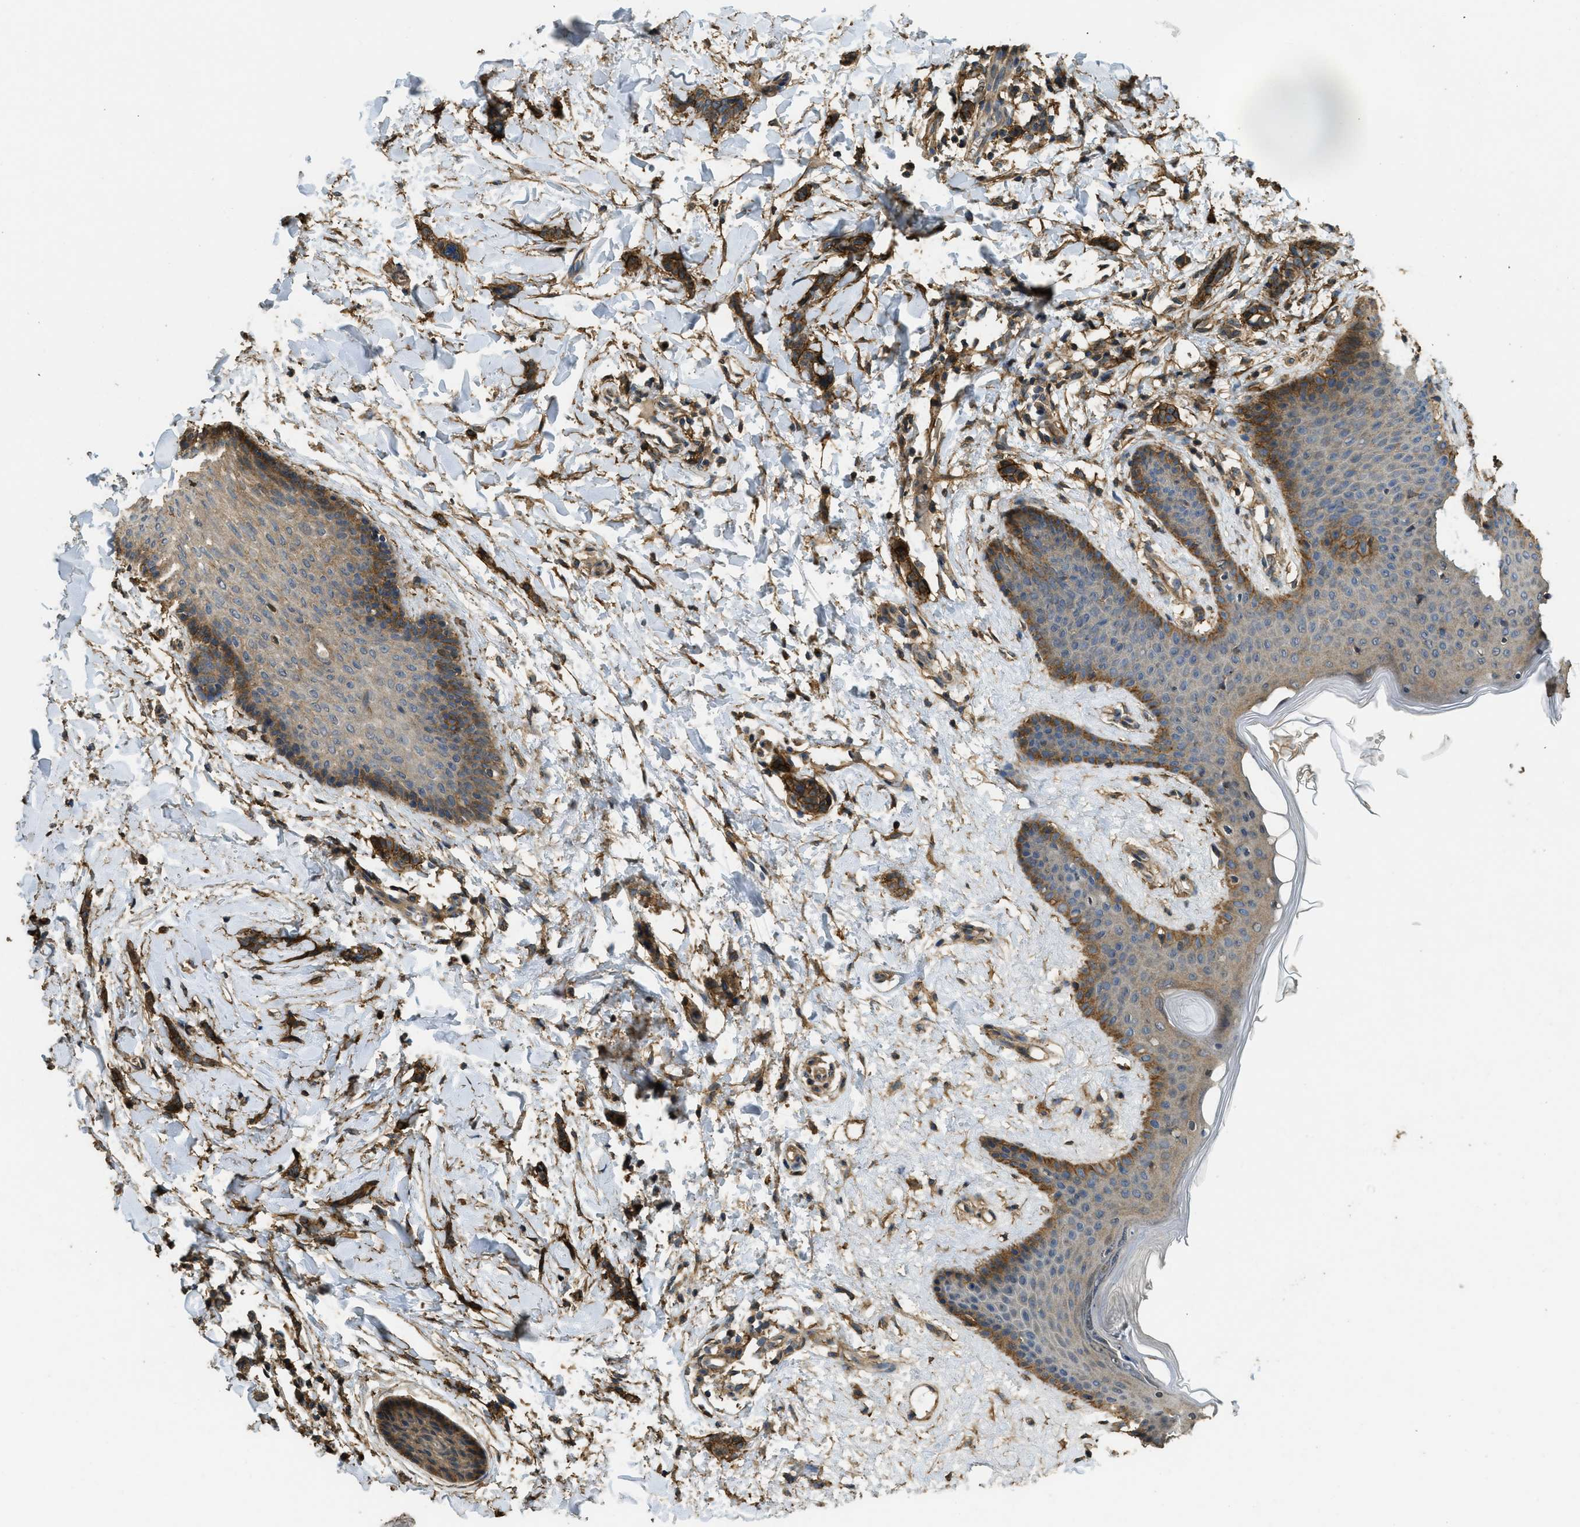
{"staining": {"intensity": "strong", "quantity": ">75%", "location": "cytoplasmic/membranous"}, "tissue": "breast cancer", "cell_type": "Tumor cells", "image_type": "cancer", "snomed": [{"axis": "morphology", "description": "Lobular carcinoma"}, {"axis": "topography", "description": "Skin"}, {"axis": "topography", "description": "Breast"}], "caption": "Lobular carcinoma (breast) was stained to show a protein in brown. There is high levels of strong cytoplasmic/membranous staining in about >75% of tumor cells.", "gene": "CD276", "patient": {"sex": "female", "age": 46}}